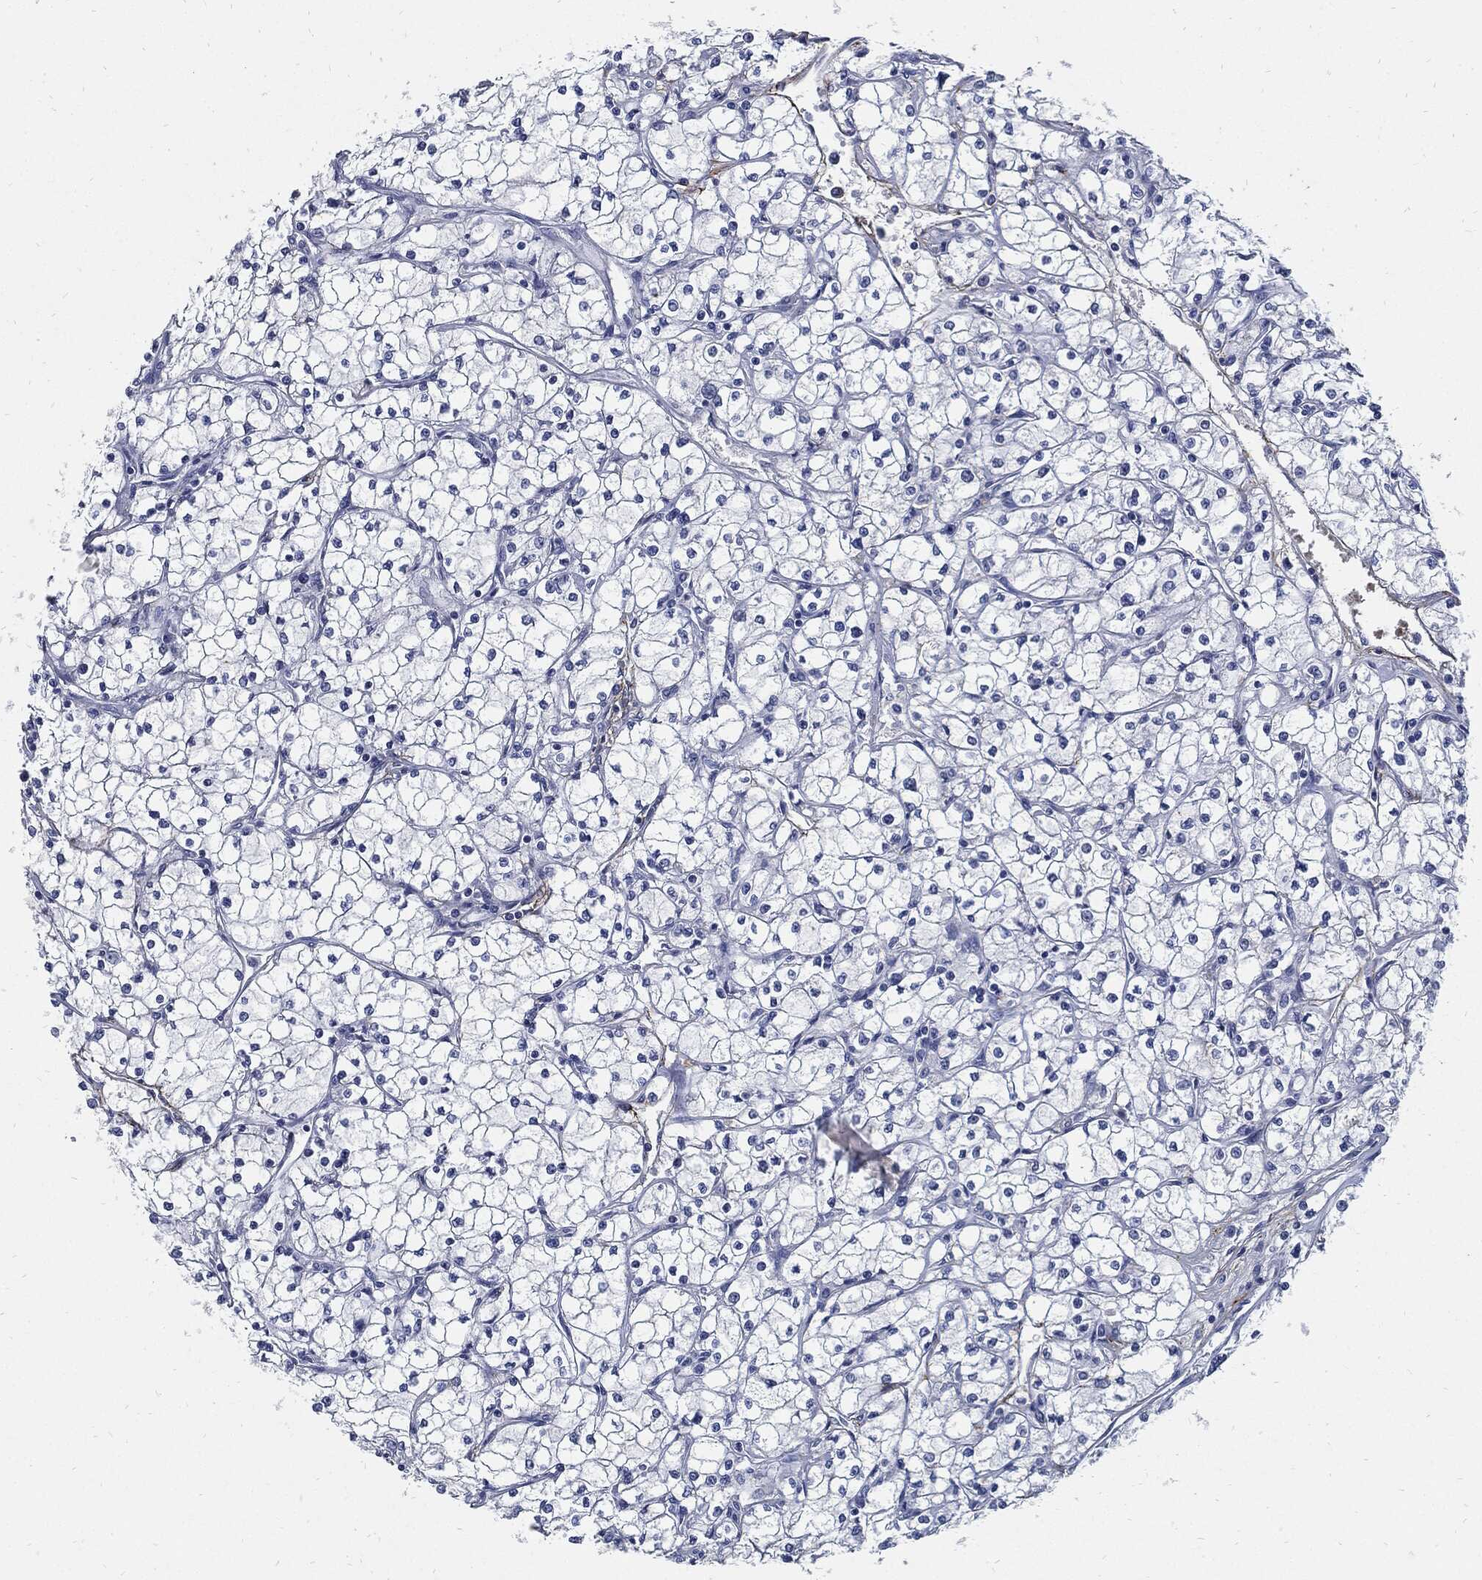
{"staining": {"intensity": "negative", "quantity": "none", "location": "none"}, "tissue": "renal cancer", "cell_type": "Tumor cells", "image_type": "cancer", "snomed": [{"axis": "morphology", "description": "Adenocarcinoma, NOS"}, {"axis": "topography", "description": "Kidney"}], "caption": "The image shows no staining of tumor cells in renal cancer.", "gene": "FBN1", "patient": {"sex": "male", "age": 67}}